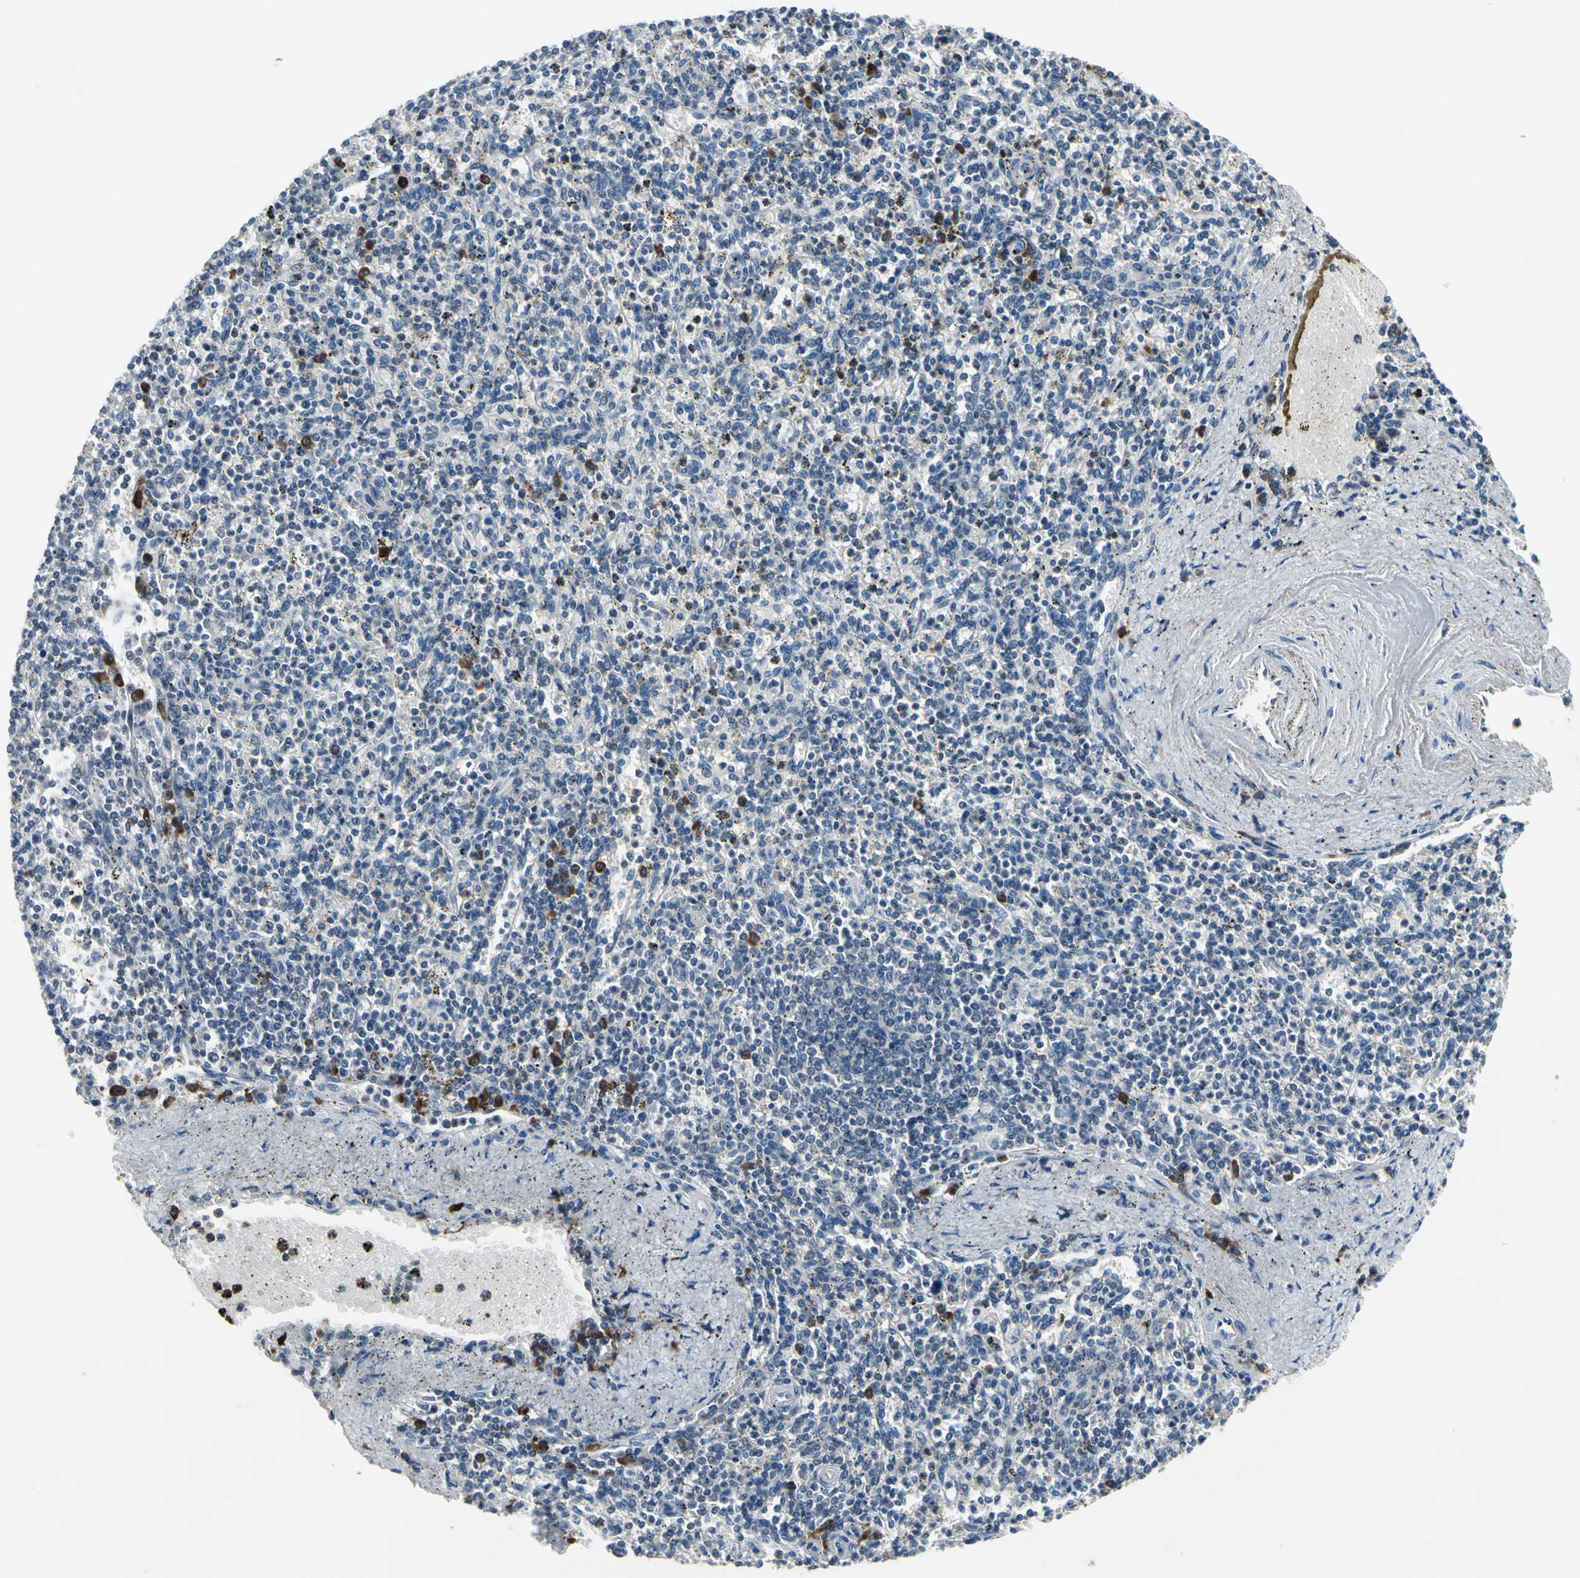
{"staining": {"intensity": "strong", "quantity": "<25%", "location": "cytoplasmic/membranous"}, "tissue": "spleen", "cell_type": "Cells in red pulp", "image_type": "normal", "snomed": [{"axis": "morphology", "description": "Normal tissue, NOS"}, {"axis": "topography", "description": "Spleen"}], "caption": "Immunohistochemical staining of unremarkable spleen demonstrates medium levels of strong cytoplasmic/membranous expression in approximately <25% of cells in red pulp.", "gene": "SELENOK", "patient": {"sex": "male", "age": 72}}